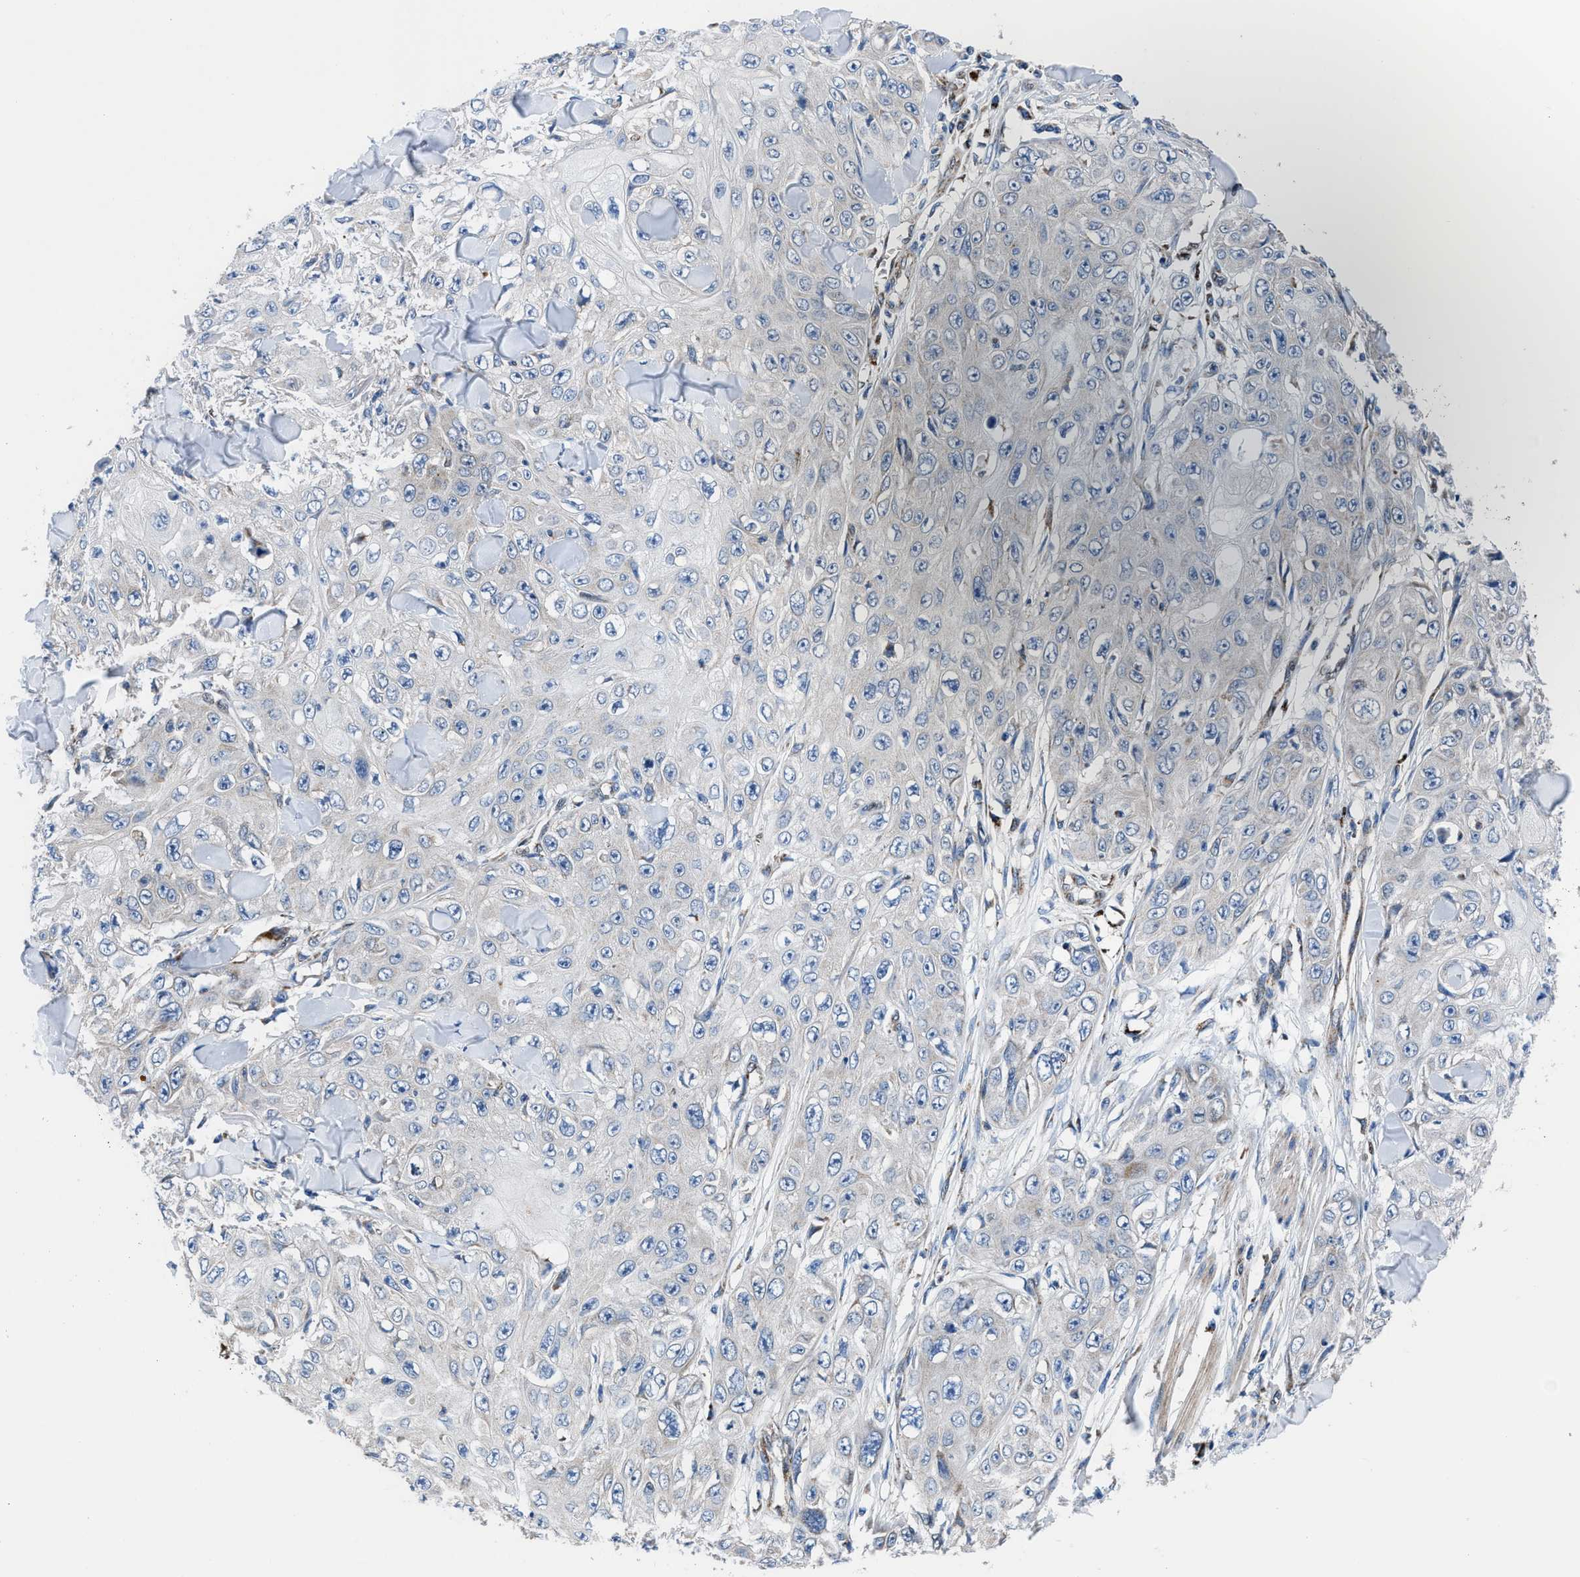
{"staining": {"intensity": "negative", "quantity": "none", "location": "none"}, "tissue": "skin cancer", "cell_type": "Tumor cells", "image_type": "cancer", "snomed": [{"axis": "morphology", "description": "Squamous cell carcinoma, NOS"}, {"axis": "topography", "description": "Skin"}], "caption": "Tumor cells show no significant protein expression in skin cancer (squamous cell carcinoma).", "gene": "LMO2", "patient": {"sex": "male", "age": 86}}